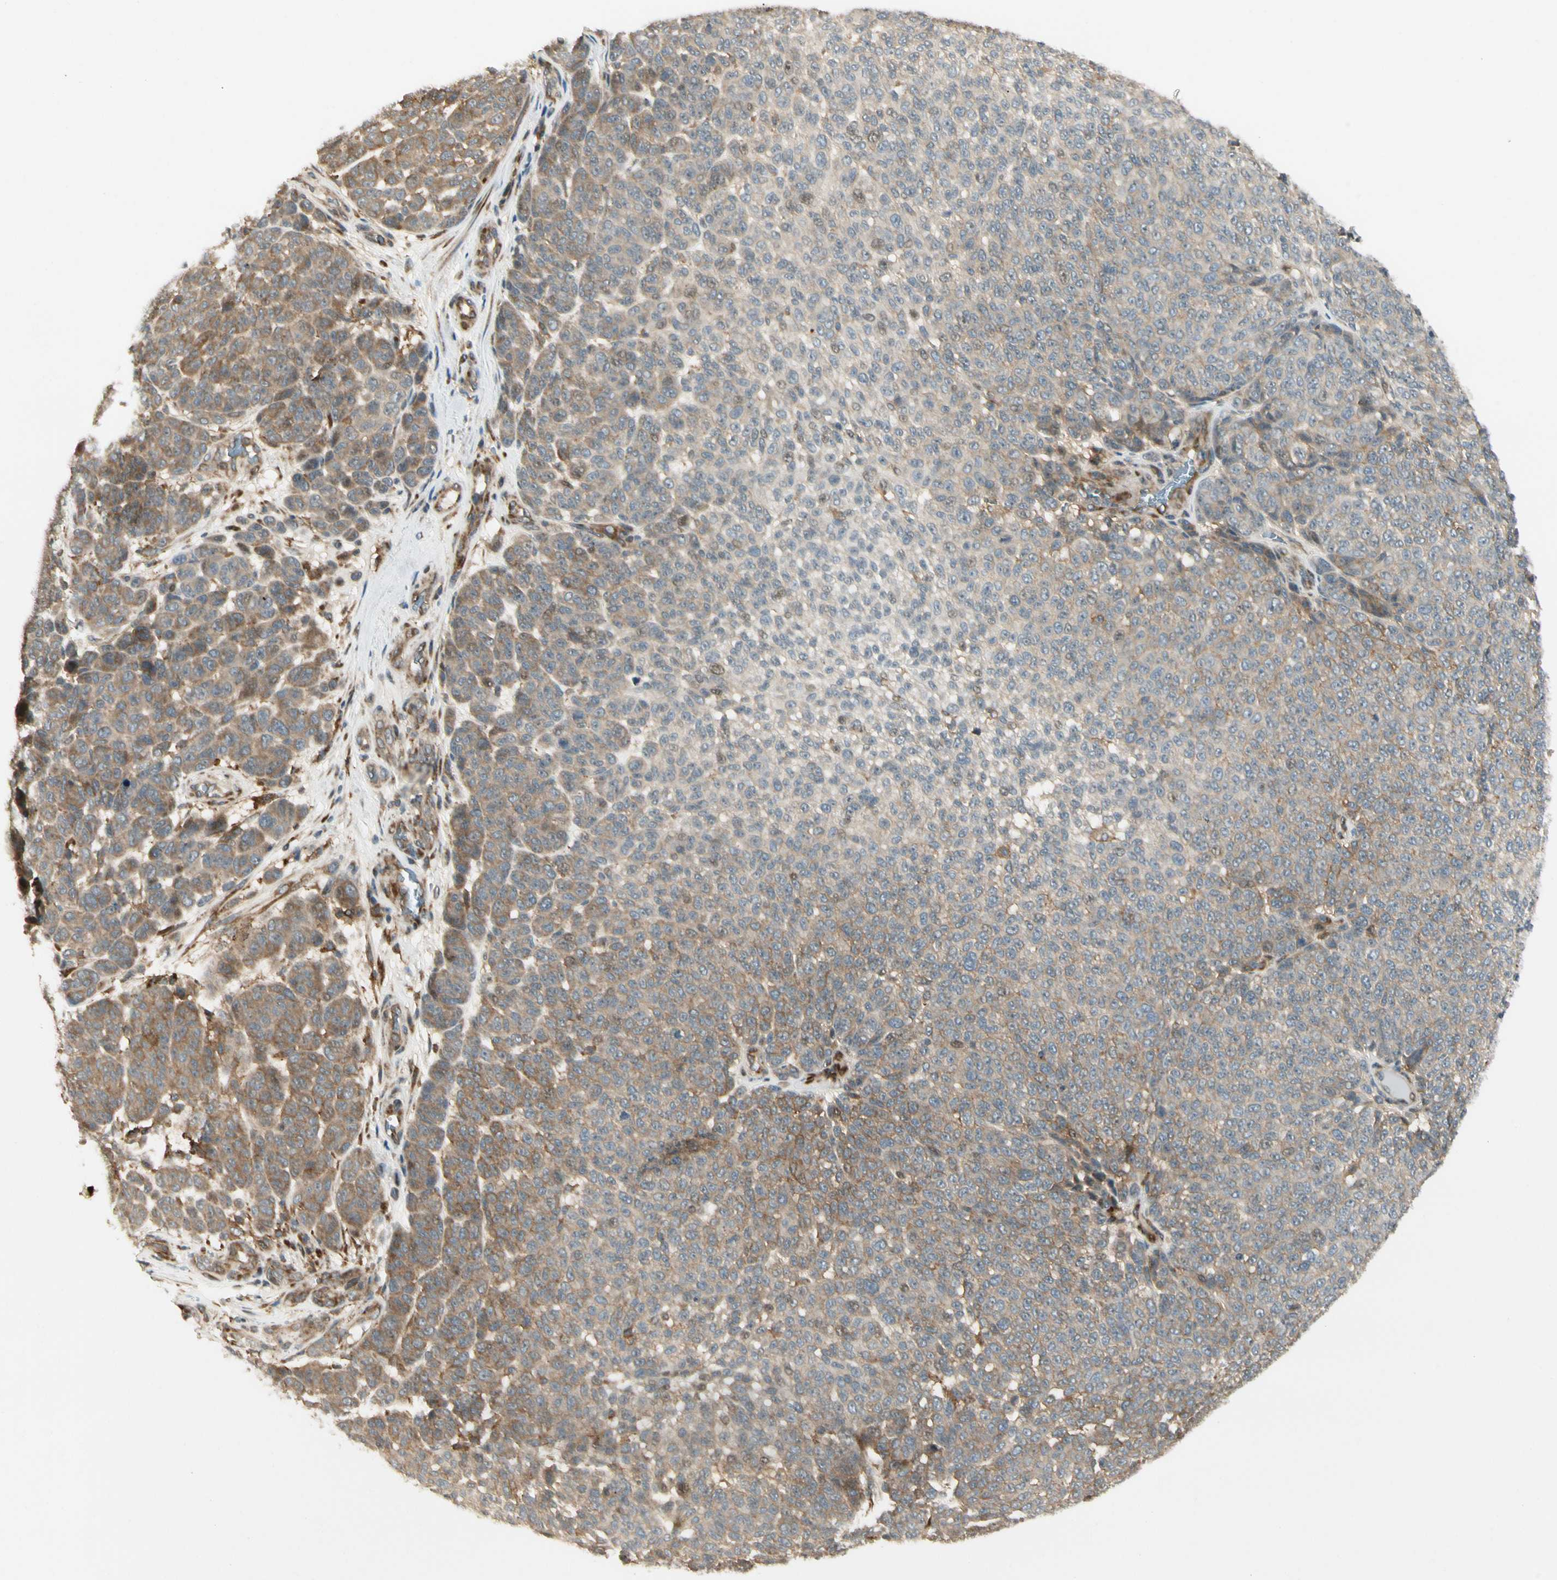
{"staining": {"intensity": "moderate", "quantity": "25%-75%", "location": "cytoplasmic/membranous"}, "tissue": "melanoma", "cell_type": "Tumor cells", "image_type": "cancer", "snomed": [{"axis": "morphology", "description": "Malignant melanoma, NOS"}, {"axis": "topography", "description": "Skin"}], "caption": "Malignant melanoma tissue shows moderate cytoplasmic/membranous staining in about 25%-75% of tumor cells The staining is performed using DAB brown chromogen to label protein expression. The nuclei are counter-stained blue using hematoxylin.", "gene": "FNDC3B", "patient": {"sex": "male", "age": 59}}